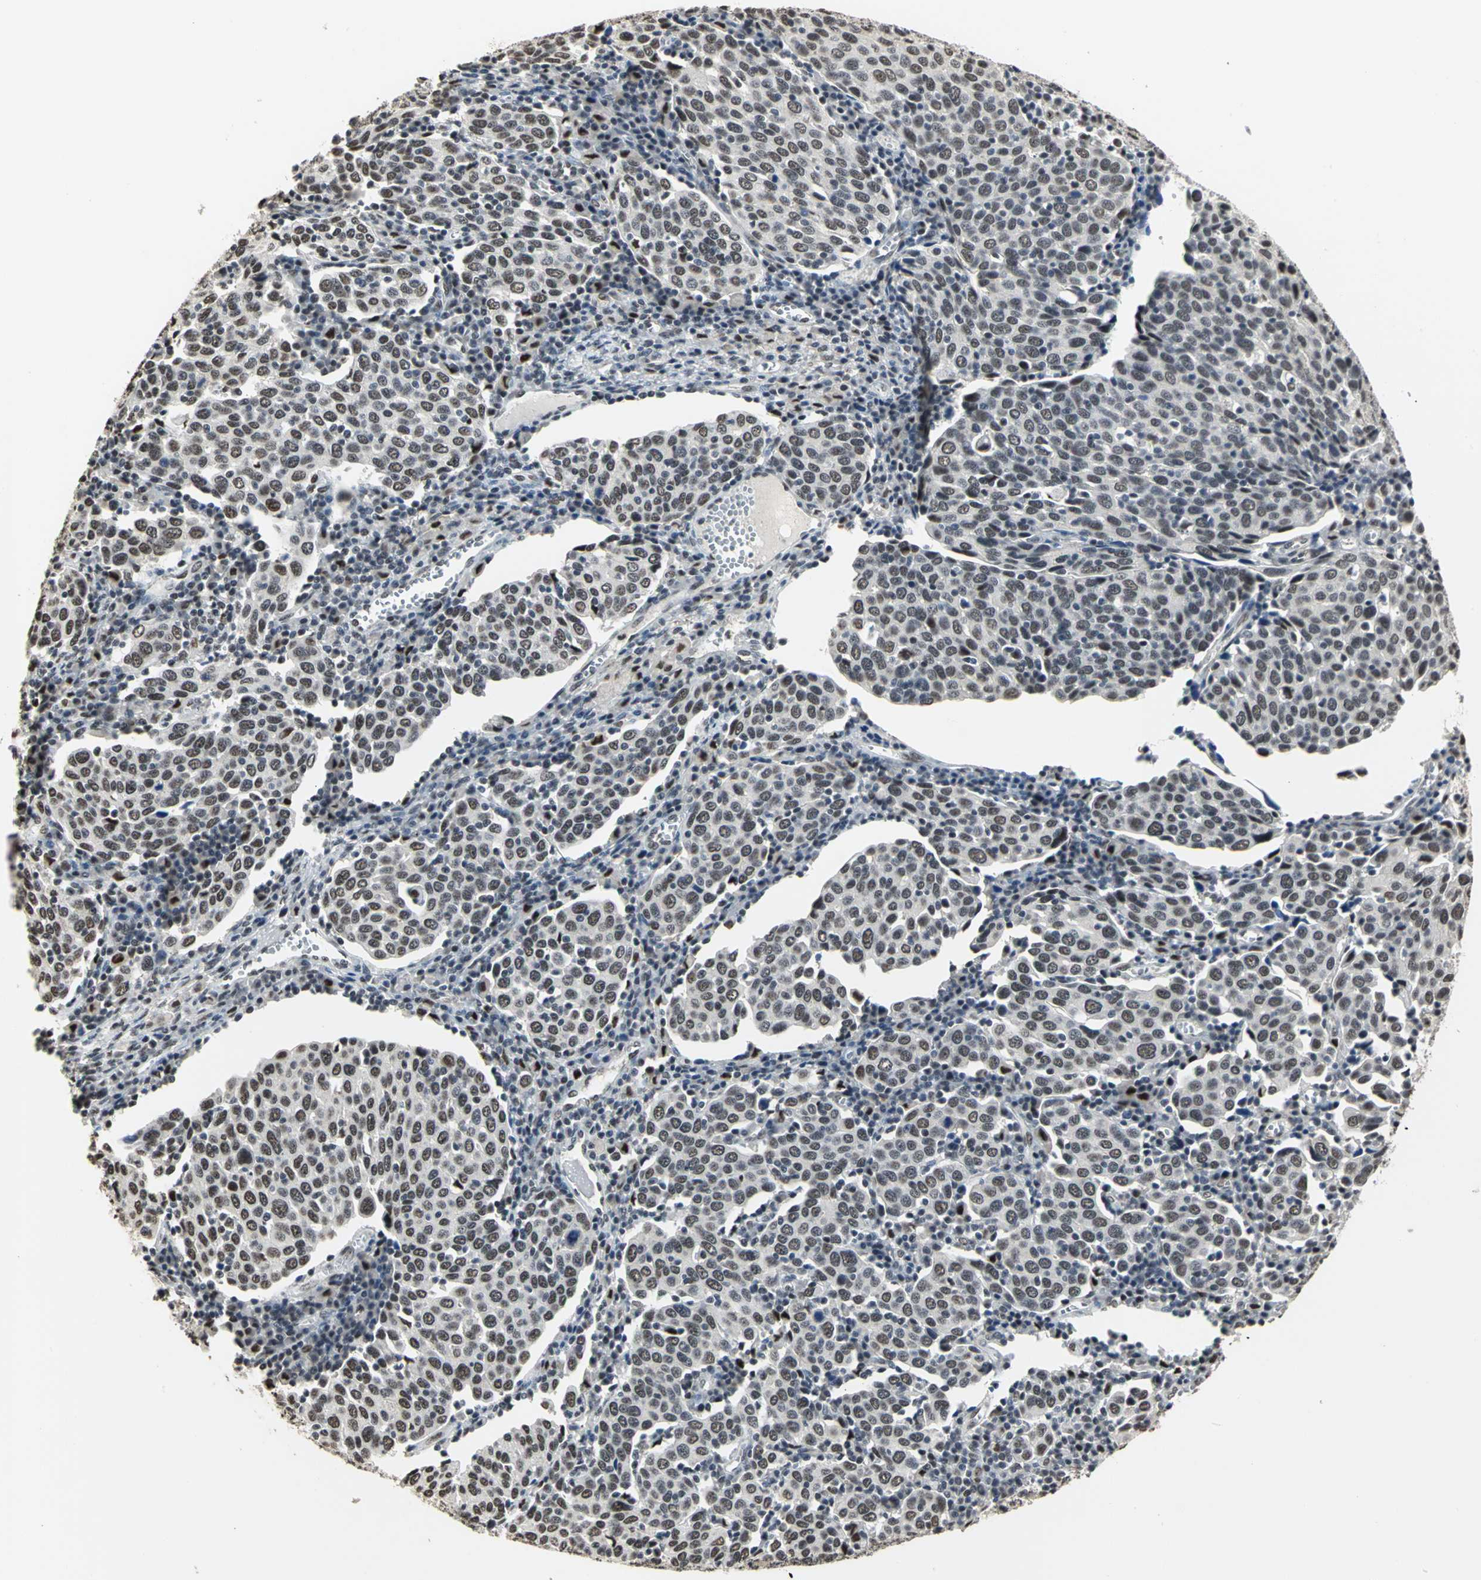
{"staining": {"intensity": "moderate", "quantity": ">75%", "location": "nuclear"}, "tissue": "cervical cancer", "cell_type": "Tumor cells", "image_type": "cancer", "snomed": [{"axis": "morphology", "description": "Squamous cell carcinoma, NOS"}, {"axis": "topography", "description": "Cervix"}], "caption": "An immunohistochemistry image of tumor tissue is shown. Protein staining in brown highlights moderate nuclear positivity in squamous cell carcinoma (cervical) within tumor cells. The staining was performed using DAB (3,3'-diaminobenzidine), with brown indicating positive protein expression. Nuclei are stained blue with hematoxylin.", "gene": "CCDC88C", "patient": {"sex": "female", "age": 40}}